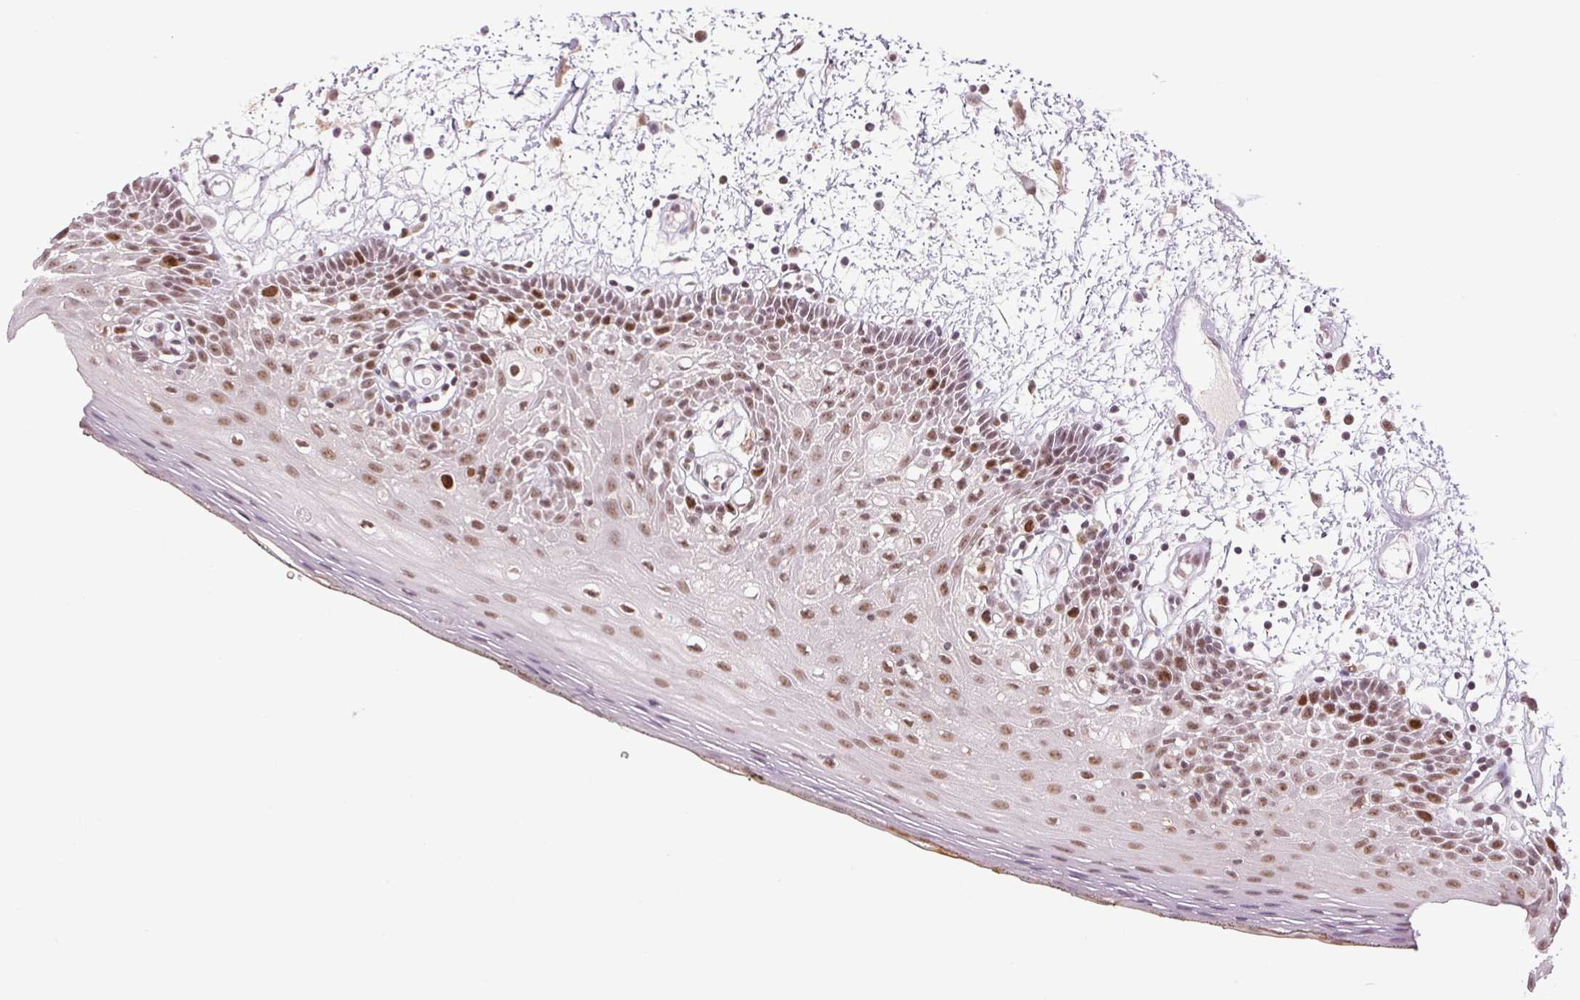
{"staining": {"intensity": "moderate", "quantity": "25%-75%", "location": "nuclear"}, "tissue": "oral mucosa", "cell_type": "Squamous epithelial cells", "image_type": "normal", "snomed": [{"axis": "morphology", "description": "Normal tissue, NOS"}, {"axis": "morphology", "description": "Squamous cell carcinoma, NOS"}, {"axis": "topography", "description": "Oral tissue"}, {"axis": "topography", "description": "Head-Neck"}], "caption": "This image exhibits immunohistochemistry (IHC) staining of normal human oral mucosa, with medium moderate nuclear positivity in approximately 25%-75% of squamous epithelial cells.", "gene": "SMIM6", "patient": {"sex": "male", "age": 52}}